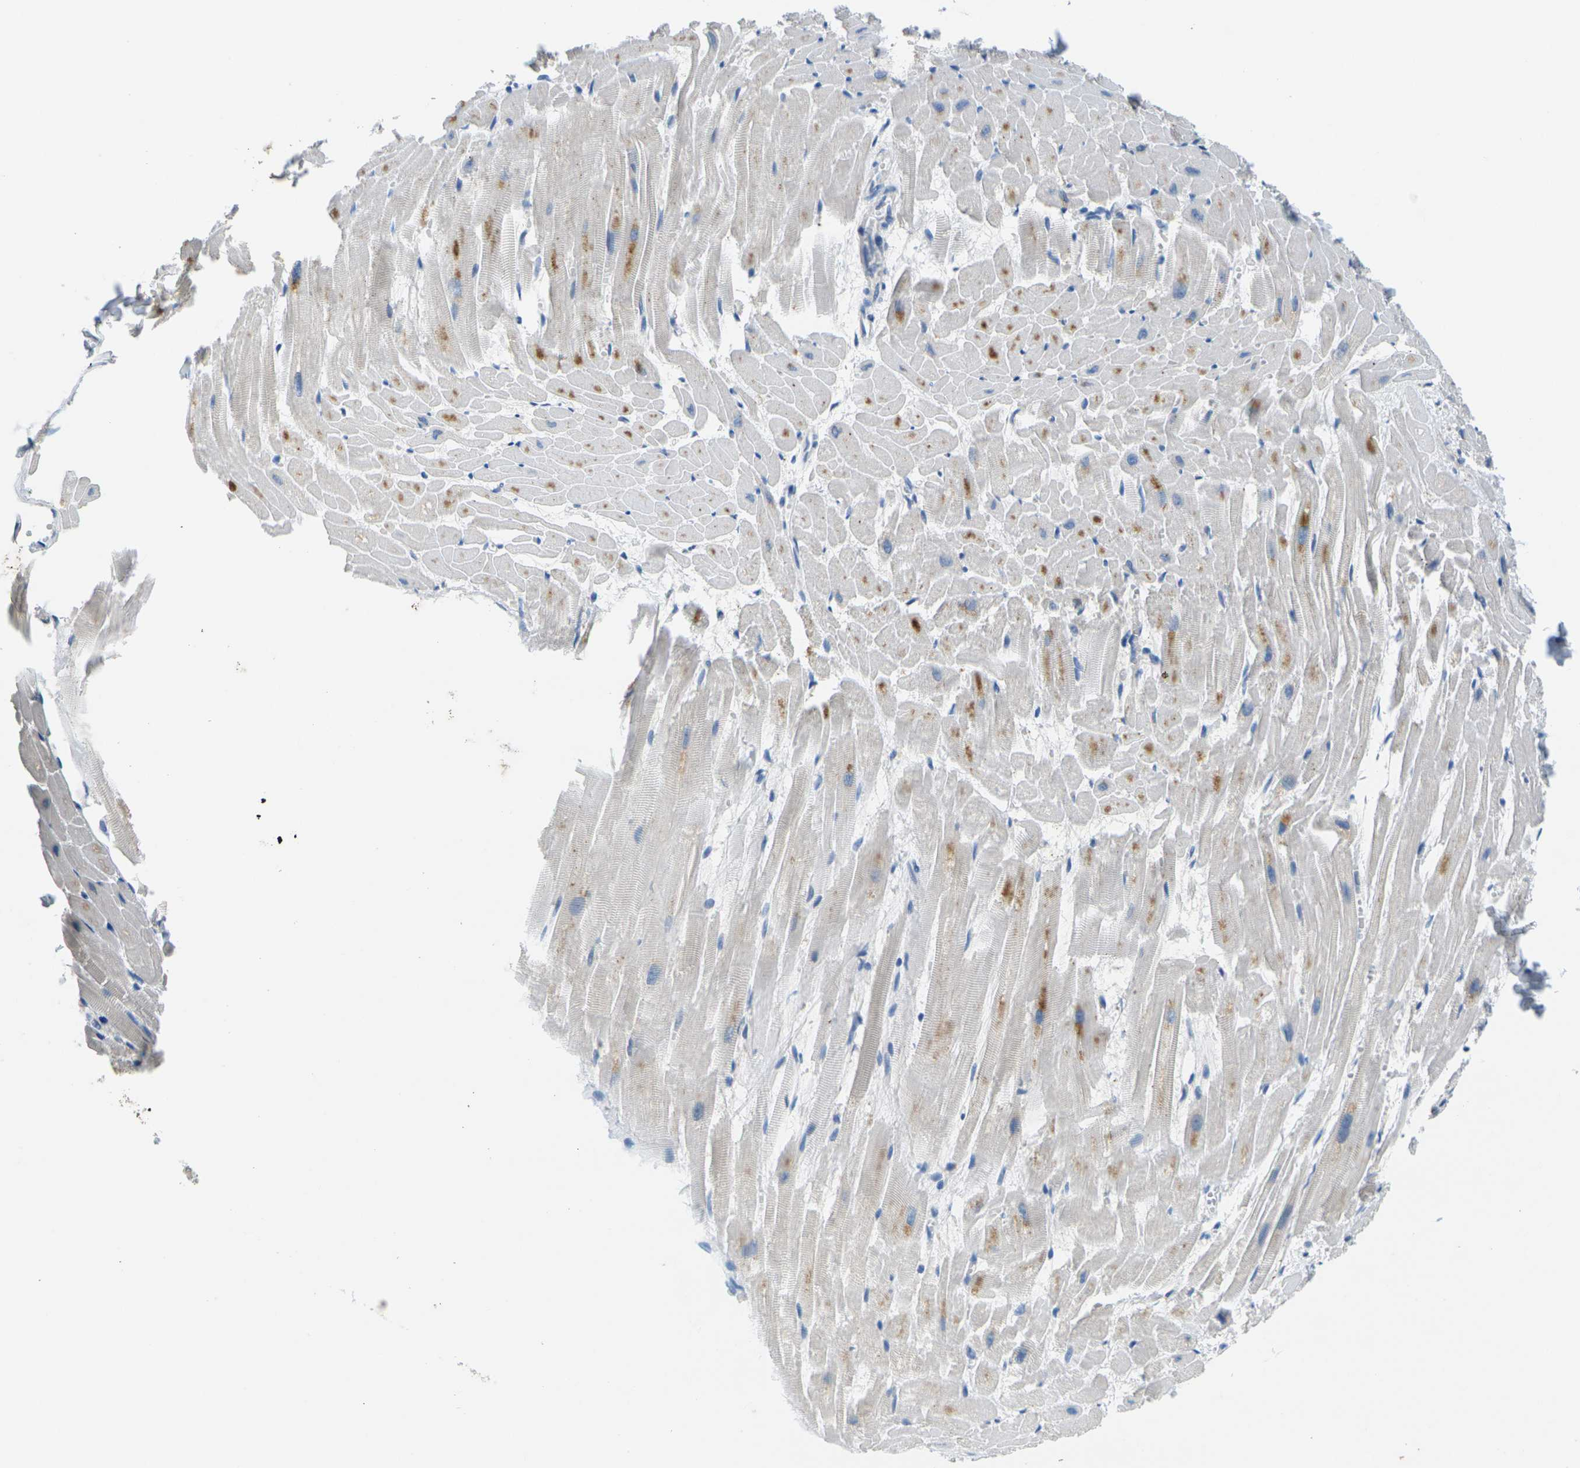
{"staining": {"intensity": "moderate", "quantity": "25%-75%", "location": "cytoplasmic/membranous"}, "tissue": "heart muscle", "cell_type": "Cardiomyocytes", "image_type": "normal", "snomed": [{"axis": "morphology", "description": "Normal tissue, NOS"}, {"axis": "topography", "description": "Heart"}], "caption": "High-power microscopy captured an IHC image of unremarkable heart muscle, revealing moderate cytoplasmic/membranous positivity in approximately 25%-75% of cardiomyocytes. The protein is shown in brown color, while the nuclei are stained blue.", "gene": "CYP2C8", "patient": {"sex": "female", "age": 19}}